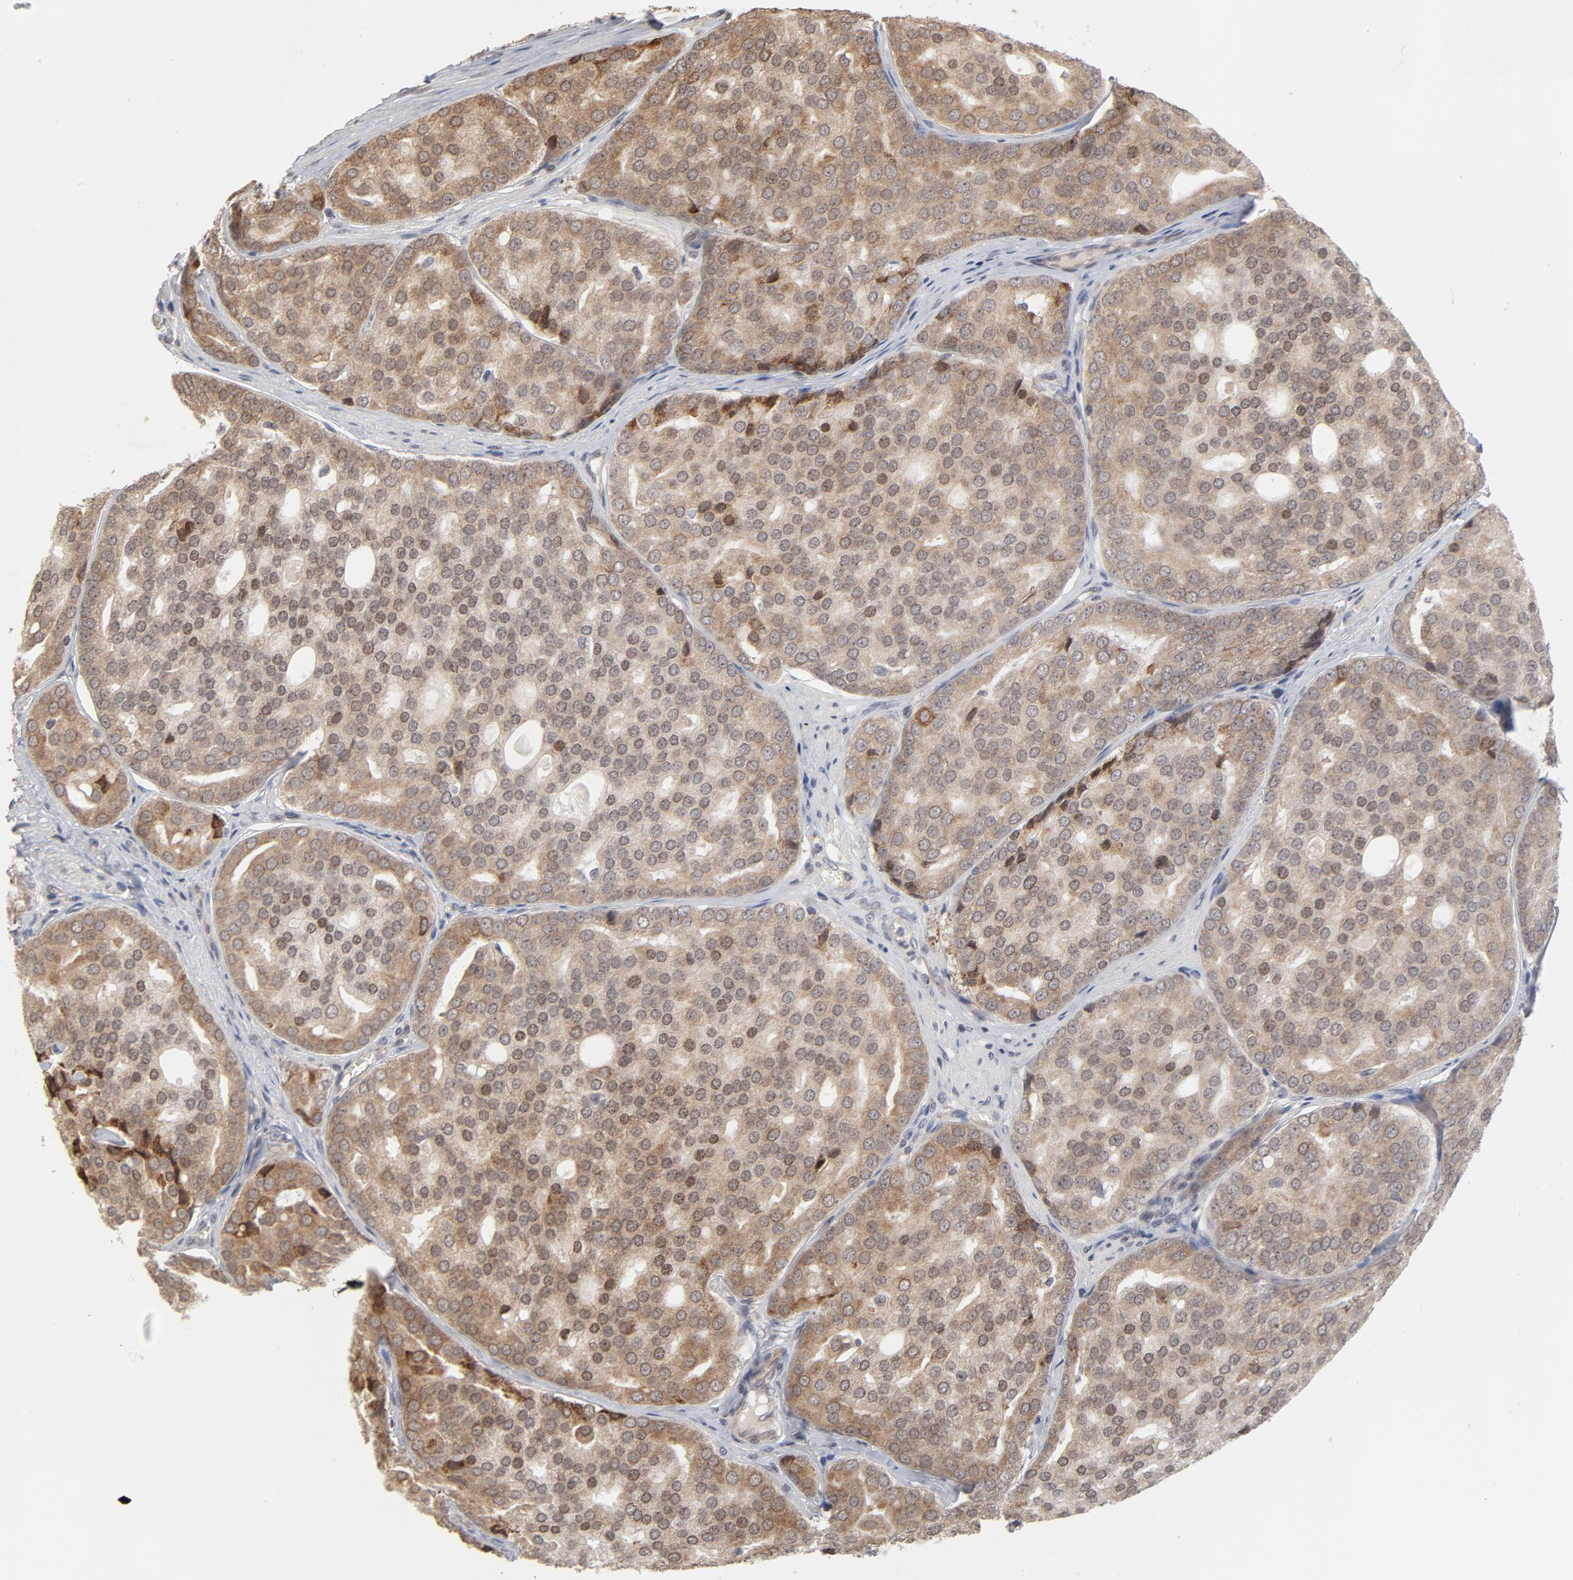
{"staining": {"intensity": "weak", "quantity": ">75%", "location": "cytoplasmic/membranous"}, "tissue": "prostate cancer", "cell_type": "Tumor cells", "image_type": "cancer", "snomed": [{"axis": "morphology", "description": "Adenocarcinoma, High grade"}, {"axis": "topography", "description": "Prostate"}], "caption": "Protein staining reveals weak cytoplasmic/membranous expression in approximately >75% of tumor cells in adenocarcinoma (high-grade) (prostate).", "gene": "ARIH1", "patient": {"sex": "male", "age": 64}}